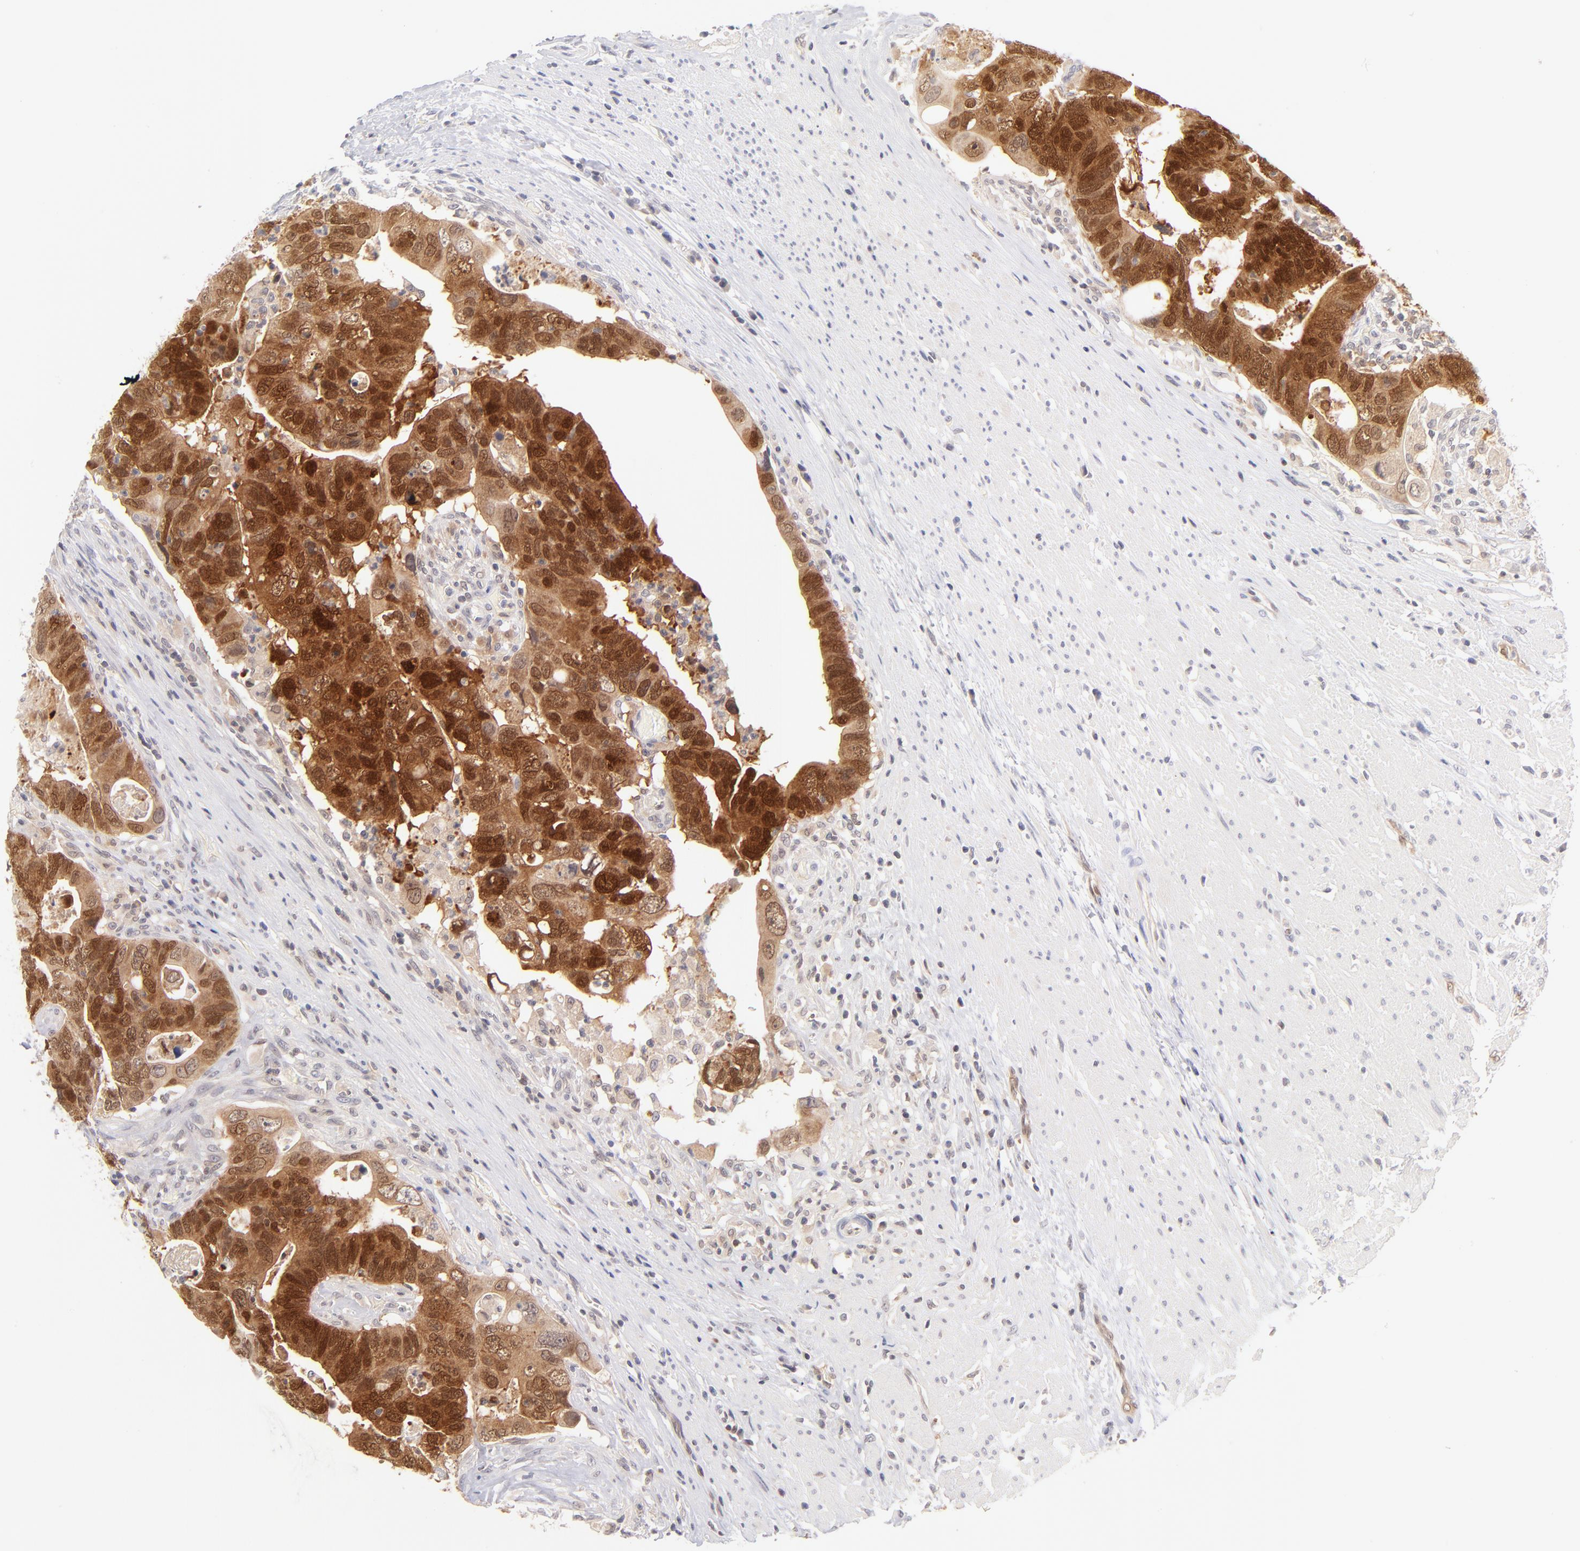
{"staining": {"intensity": "strong", "quantity": ">75%", "location": "cytoplasmic/membranous,nuclear"}, "tissue": "colorectal cancer", "cell_type": "Tumor cells", "image_type": "cancer", "snomed": [{"axis": "morphology", "description": "Adenocarcinoma, NOS"}, {"axis": "topography", "description": "Rectum"}], "caption": "Immunohistochemical staining of adenocarcinoma (colorectal) reveals strong cytoplasmic/membranous and nuclear protein expression in about >75% of tumor cells.", "gene": "CASP6", "patient": {"sex": "male", "age": 53}}